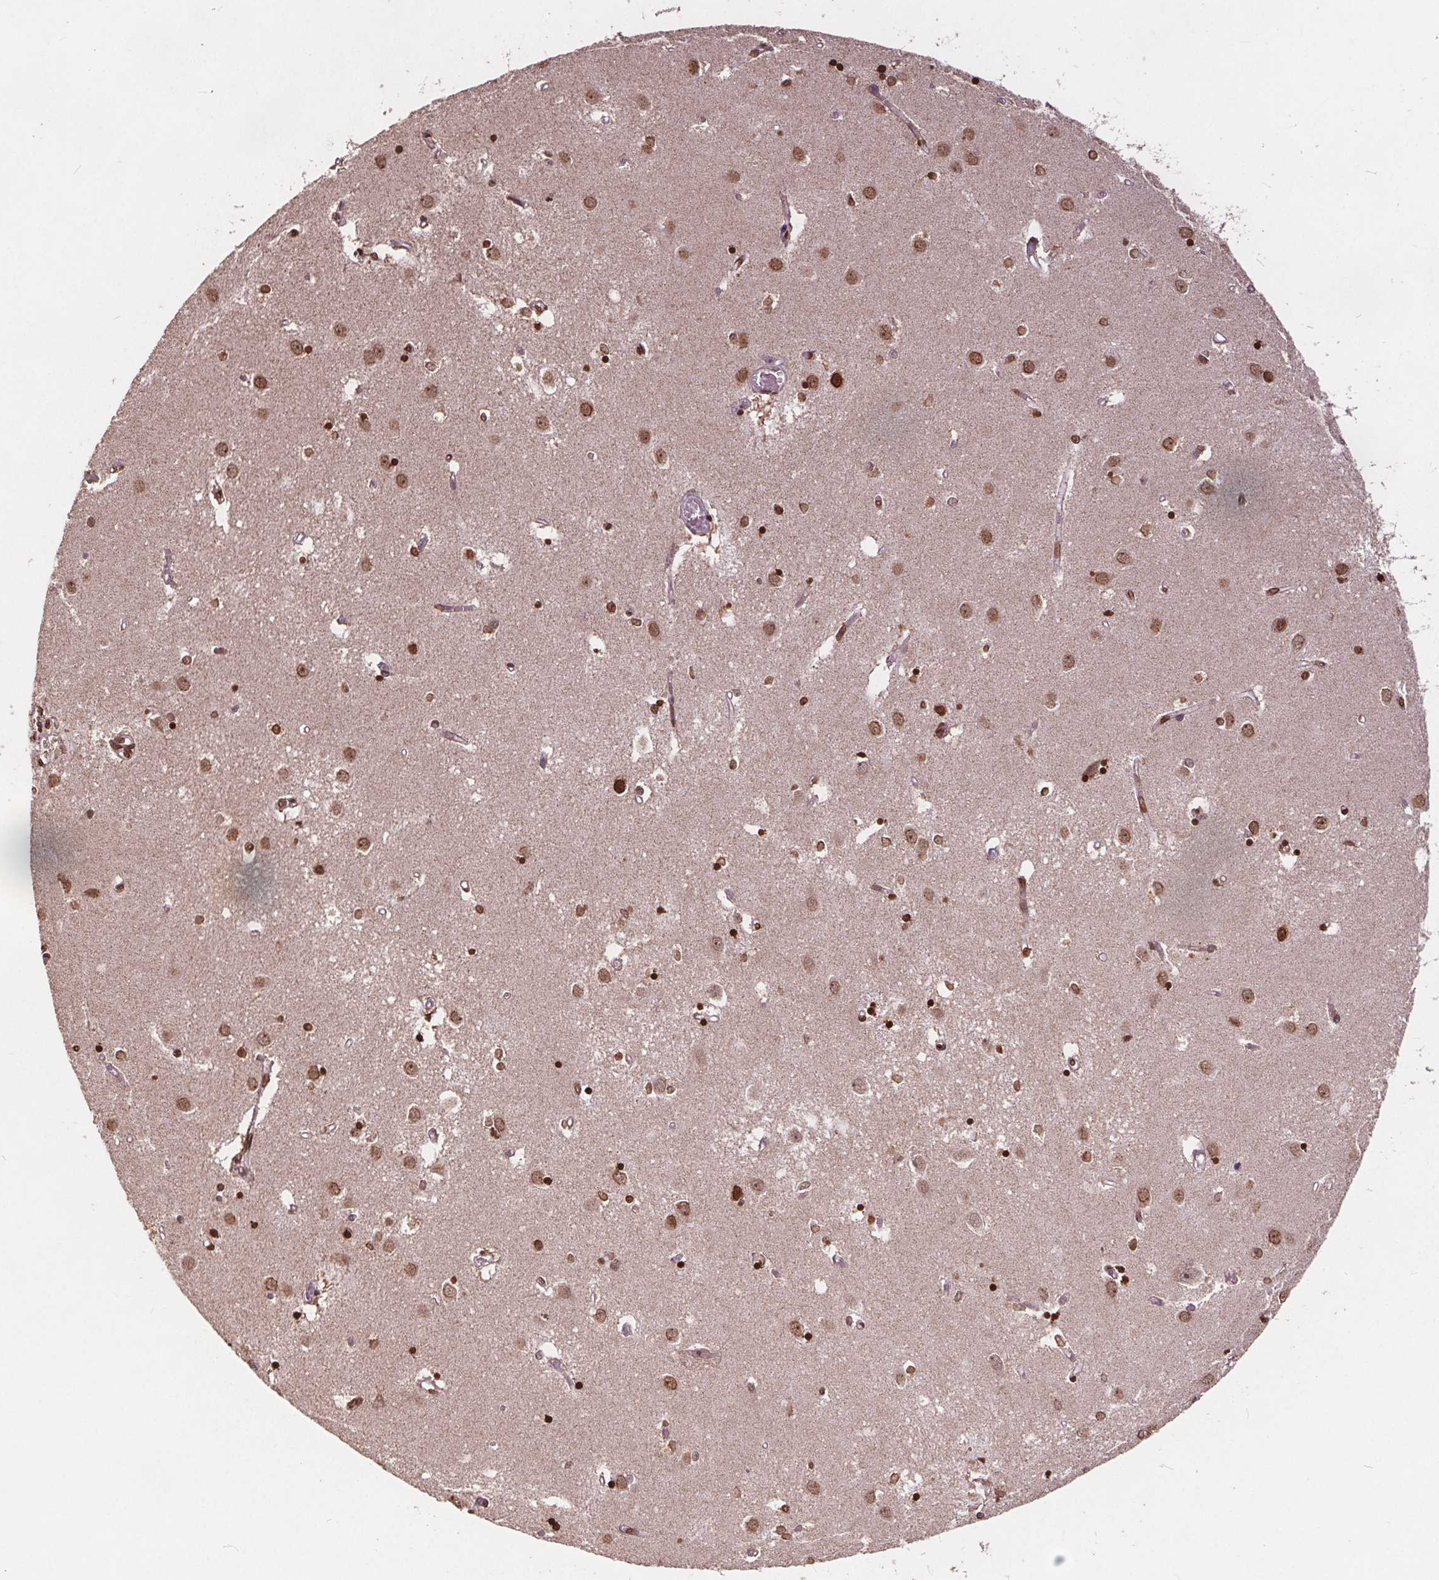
{"staining": {"intensity": "strong", "quantity": ">75%", "location": "nuclear"}, "tissue": "caudate", "cell_type": "Glial cells", "image_type": "normal", "snomed": [{"axis": "morphology", "description": "Normal tissue, NOS"}, {"axis": "topography", "description": "Lateral ventricle wall"}], "caption": "A high-resolution image shows immunohistochemistry staining of benign caudate, which demonstrates strong nuclear expression in about >75% of glial cells.", "gene": "HIF1AN", "patient": {"sex": "male", "age": 54}}